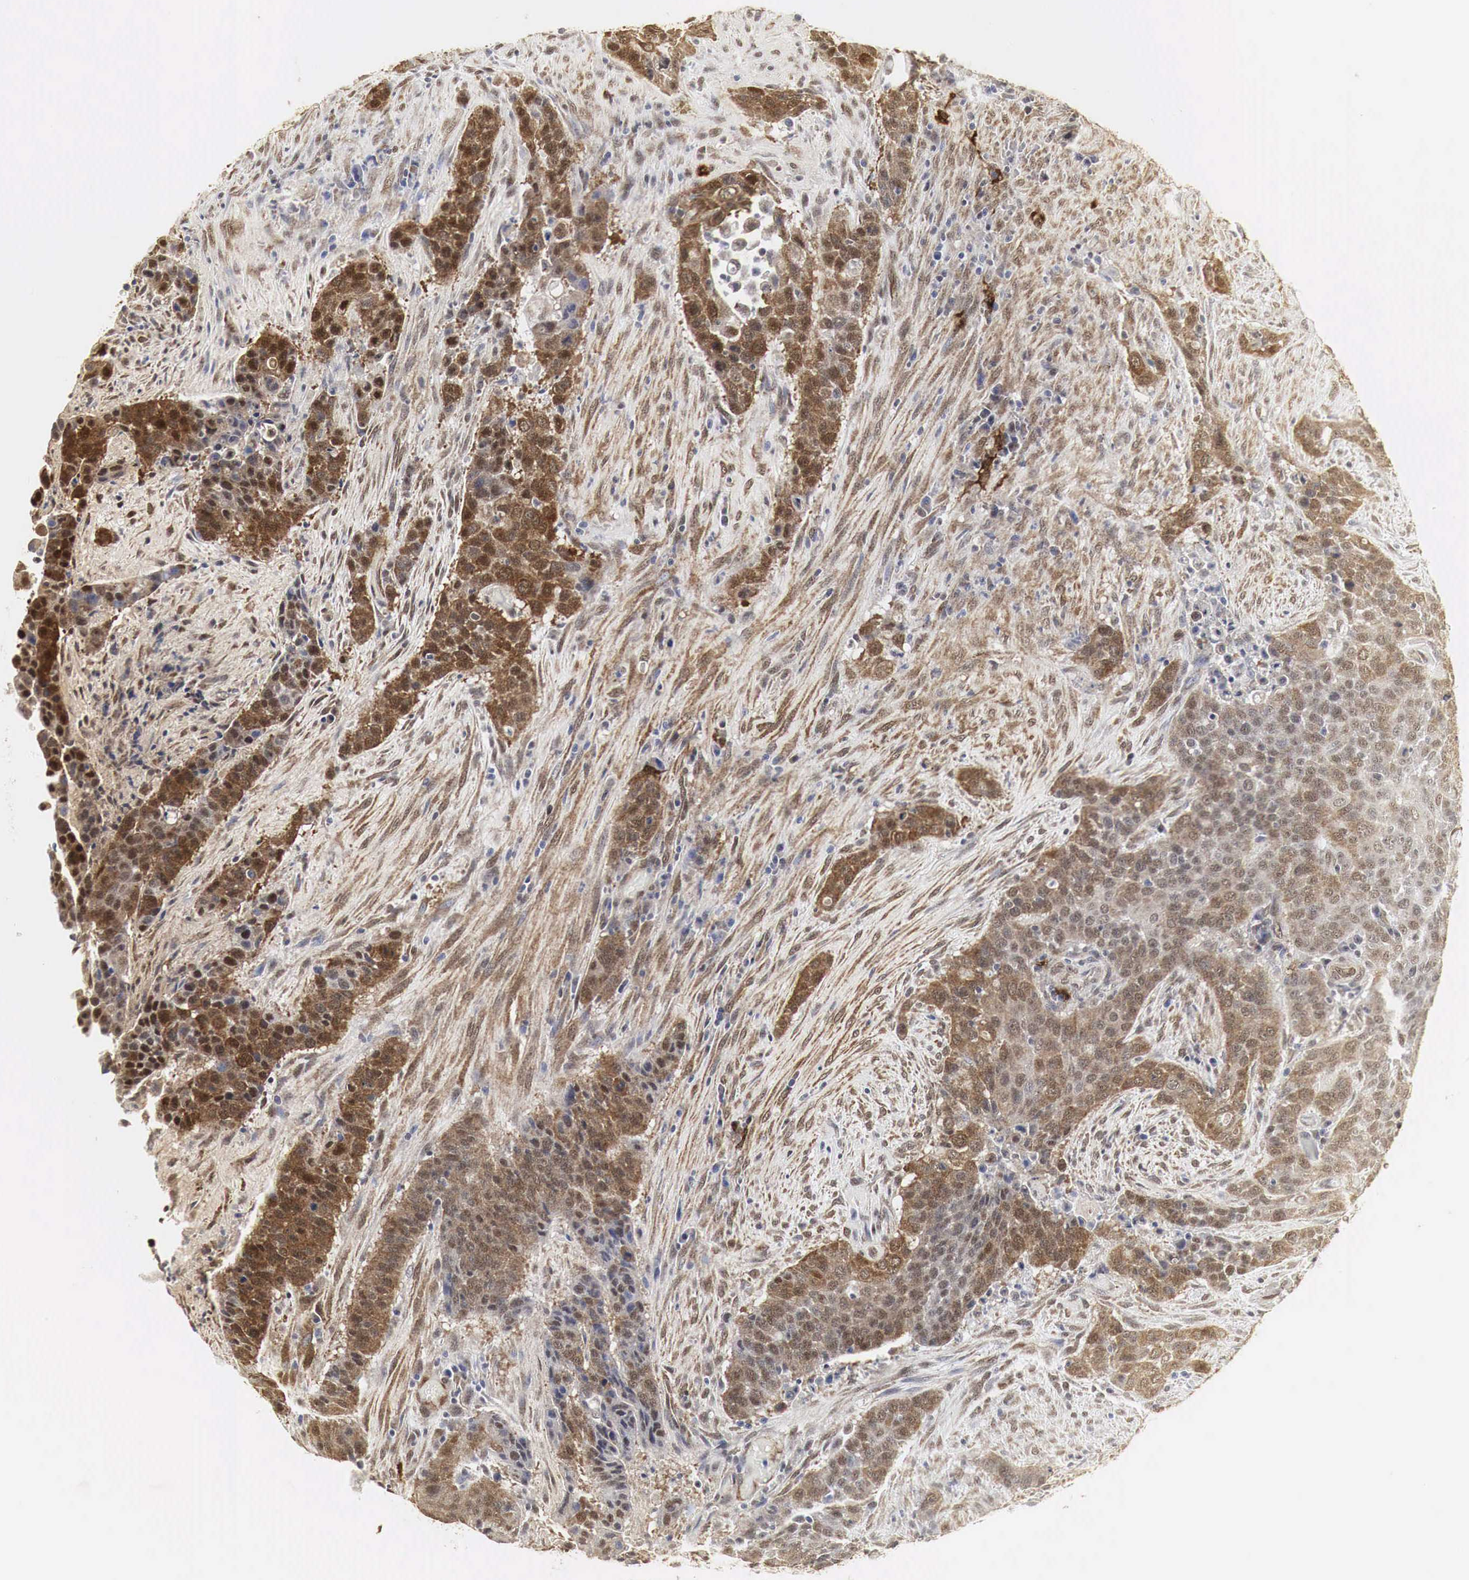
{"staining": {"intensity": "moderate", "quantity": ">75%", "location": "cytoplasmic/membranous,nuclear"}, "tissue": "urothelial cancer", "cell_type": "Tumor cells", "image_type": "cancer", "snomed": [{"axis": "morphology", "description": "Urothelial carcinoma, High grade"}, {"axis": "topography", "description": "Urinary bladder"}], "caption": "Tumor cells reveal medium levels of moderate cytoplasmic/membranous and nuclear positivity in about >75% of cells in human urothelial cancer.", "gene": "SPIN1", "patient": {"sex": "male", "age": 74}}